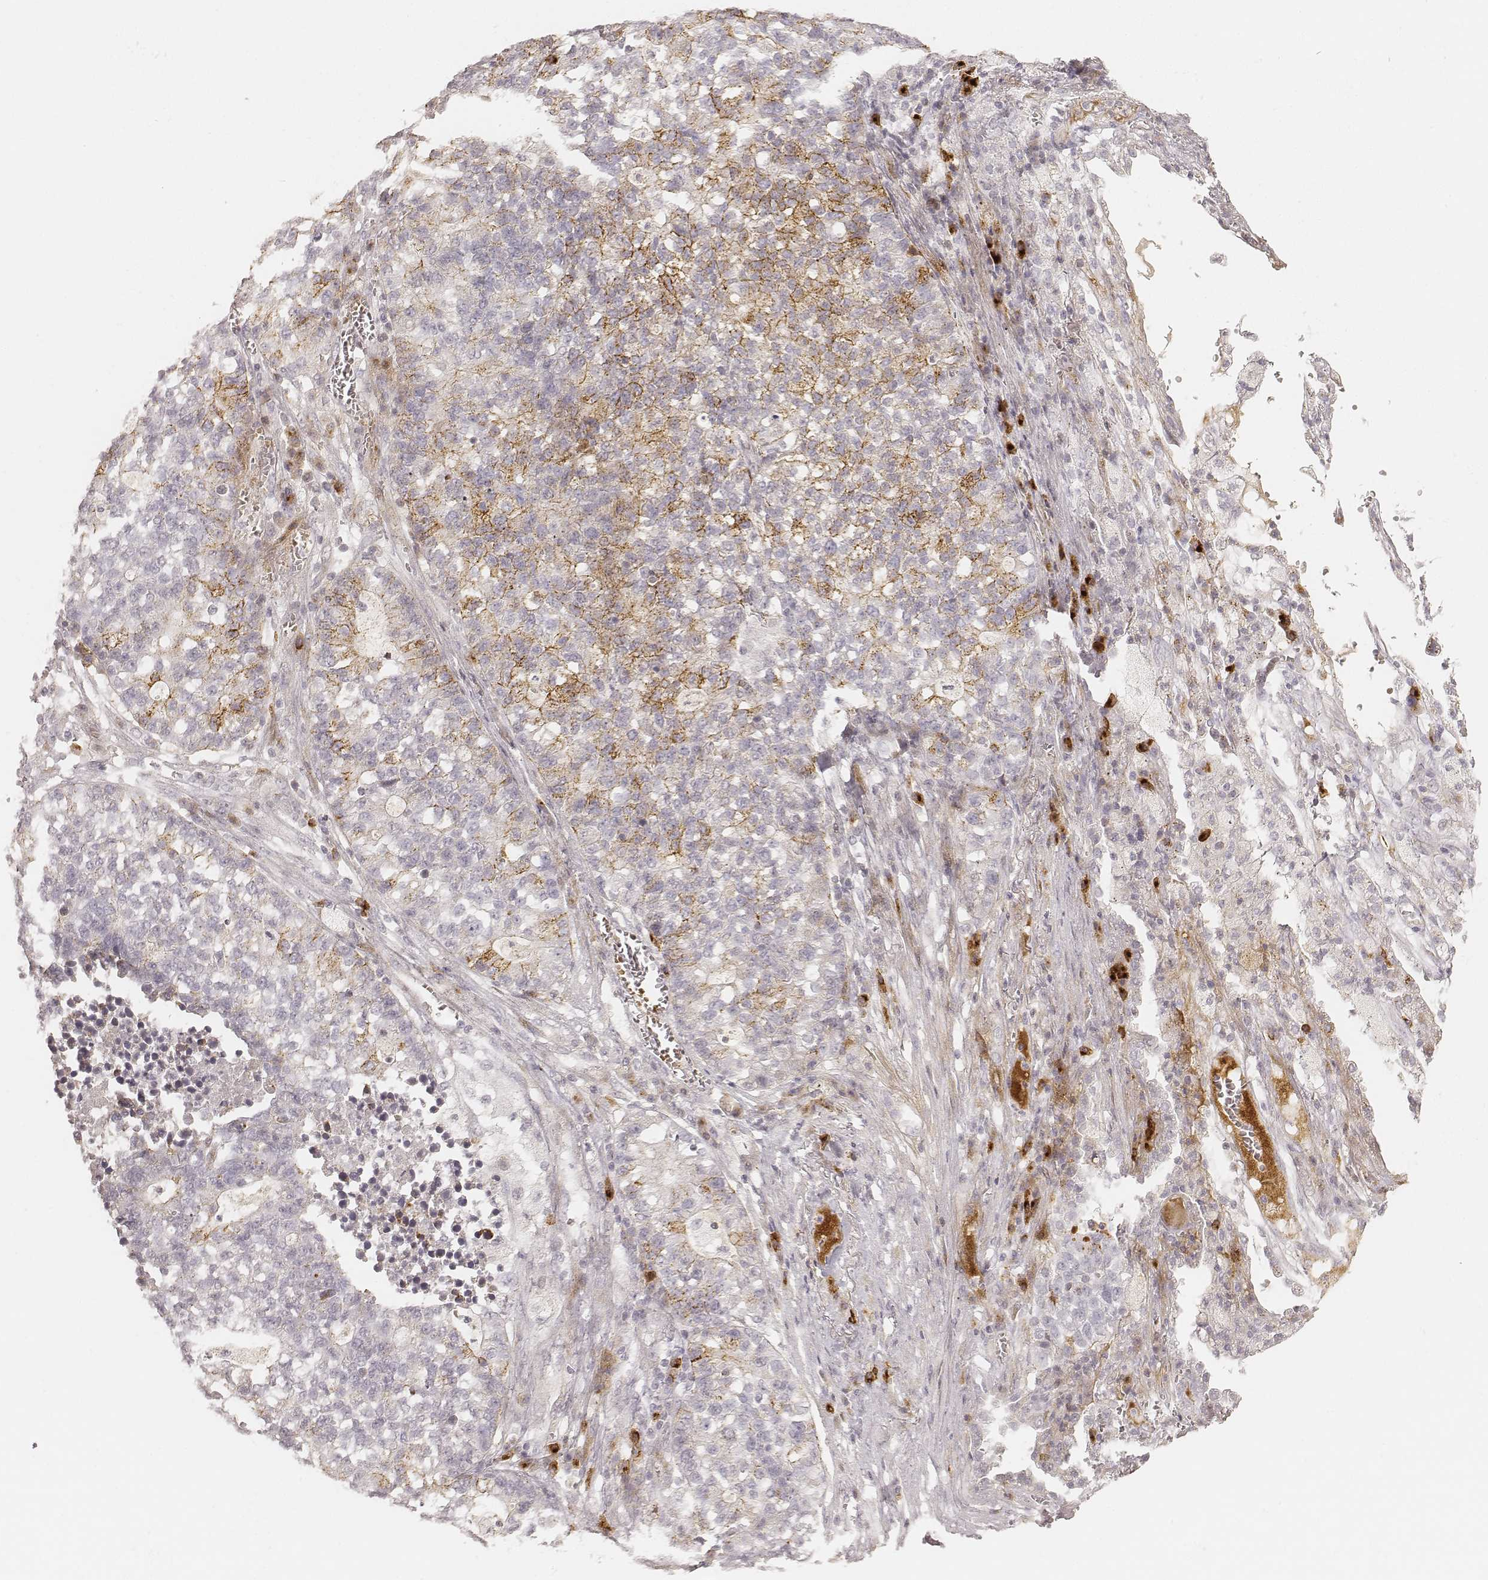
{"staining": {"intensity": "moderate", "quantity": "<25%", "location": "cytoplasmic/membranous"}, "tissue": "lung cancer", "cell_type": "Tumor cells", "image_type": "cancer", "snomed": [{"axis": "morphology", "description": "Adenocarcinoma, NOS"}, {"axis": "topography", "description": "Lung"}], "caption": "Tumor cells reveal low levels of moderate cytoplasmic/membranous staining in about <25% of cells in lung adenocarcinoma. (brown staining indicates protein expression, while blue staining denotes nuclei).", "gene": "GORASP2", "patient": {"sex": "male", "age": 57}}